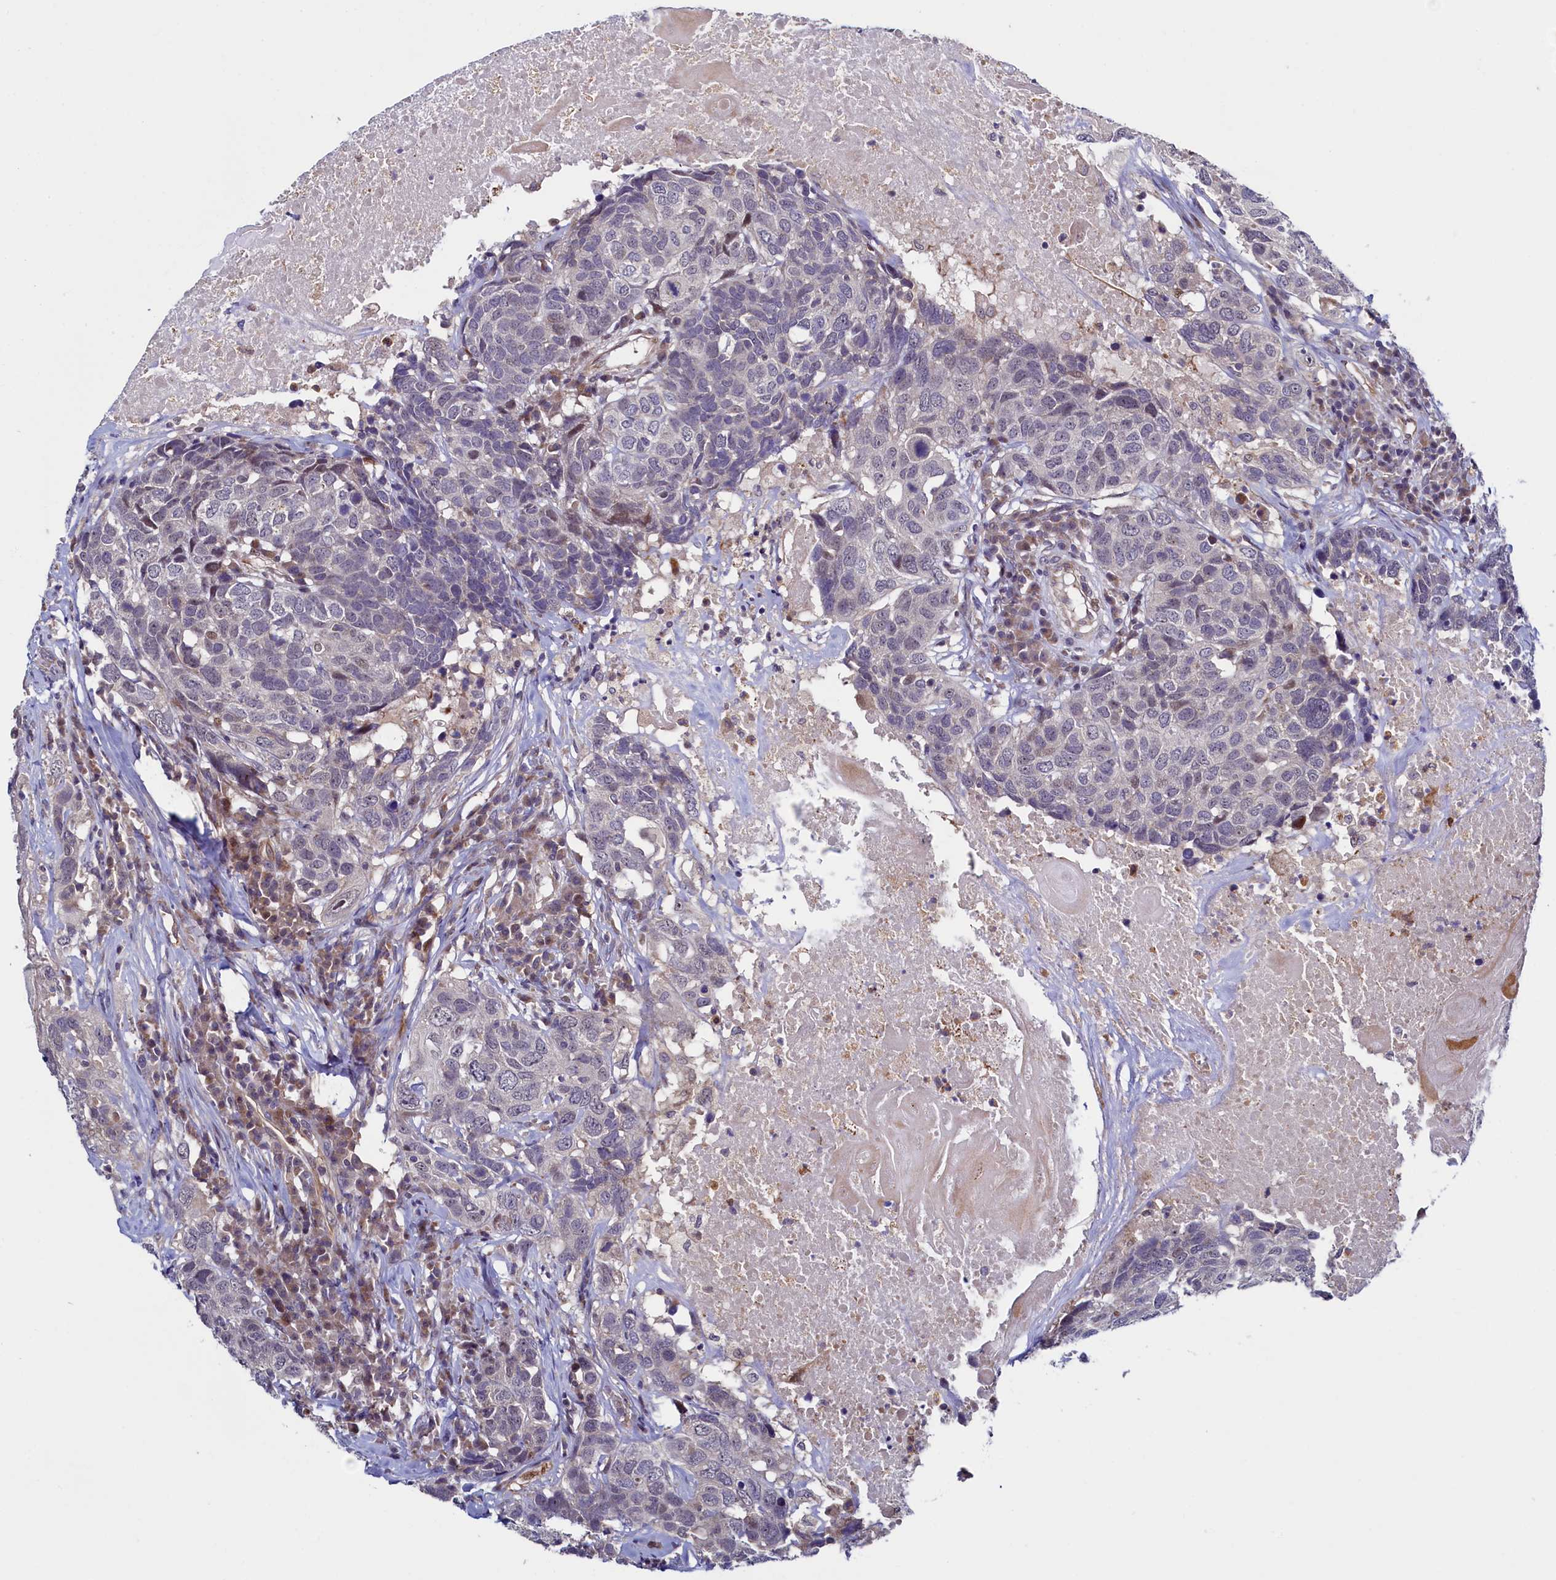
{"staining": {"intensity": "negative", "quantity": "none", "location": "none"}, "tissue": "head and neck cancer", "cell_type": "Tumor cells", "image_type": "cancer", "snomed": [{"axis": "morphology", "description": "Squamous cell carcinoma, NOS"}, {"axis": "topography", "description": "Head-Neck"}], "caption": "DAB (3,3'-diaminobenzidine) immunohistochemical staining of squamous cell carcinoma (head and neck) reveals no significant staining in tumor cells.", "gene": "PIK3C3", "patient": {"sex": "male", "age": 66}}